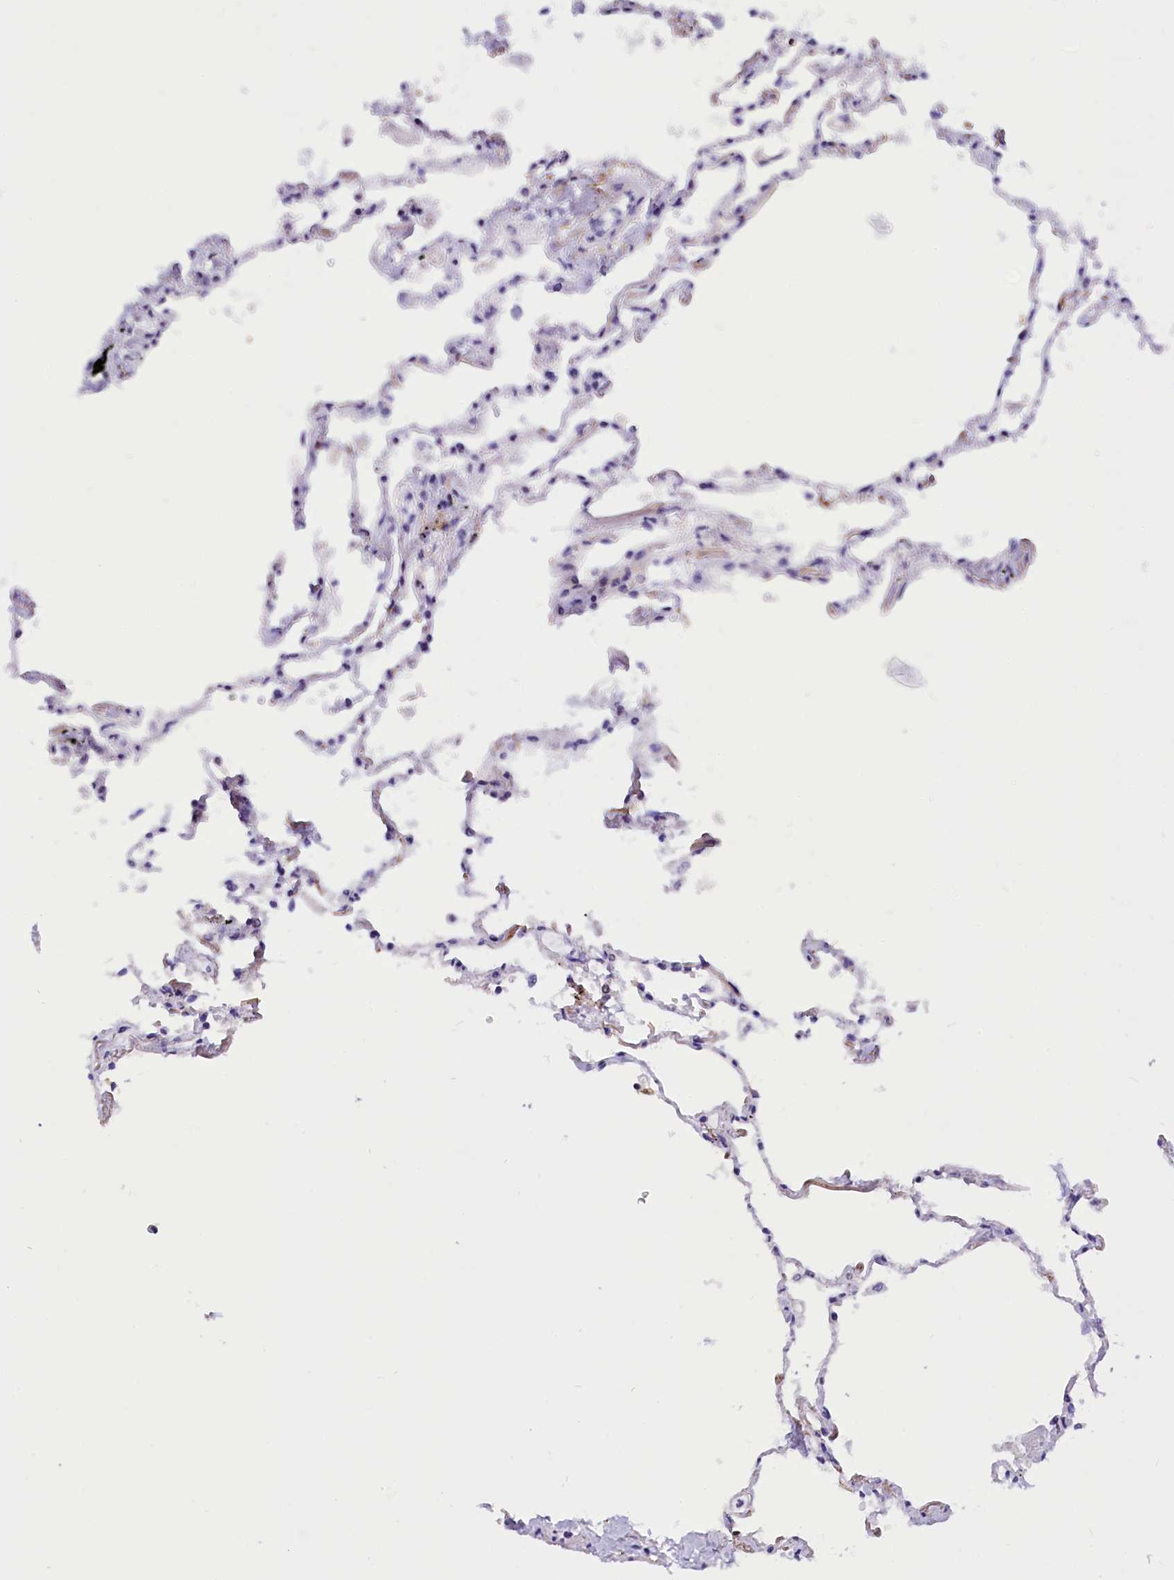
{"staining": {"intensity": "moderate", "quantity": "<25%", "location": "nuclear"}, "tissue": "lung", "cell_type": "Alveolar cells", "image_type": "normal", "snomed": [{"axis": "morphology", "description": "Normal tissue, NOS"}, {"axis": "topography", "description": "Lung"}], "caption": "DAB (3,3'-diaminobenzidine) immunohistochemical staining of normal lung shows moderate nuclear protein expression in approximately <25% of alveolar cells. Ihc stains the protein of interest in brown and the nuclei are stained blue.", "gene": "CDYL2", "patient": {"sex": "female", "age": 67}}